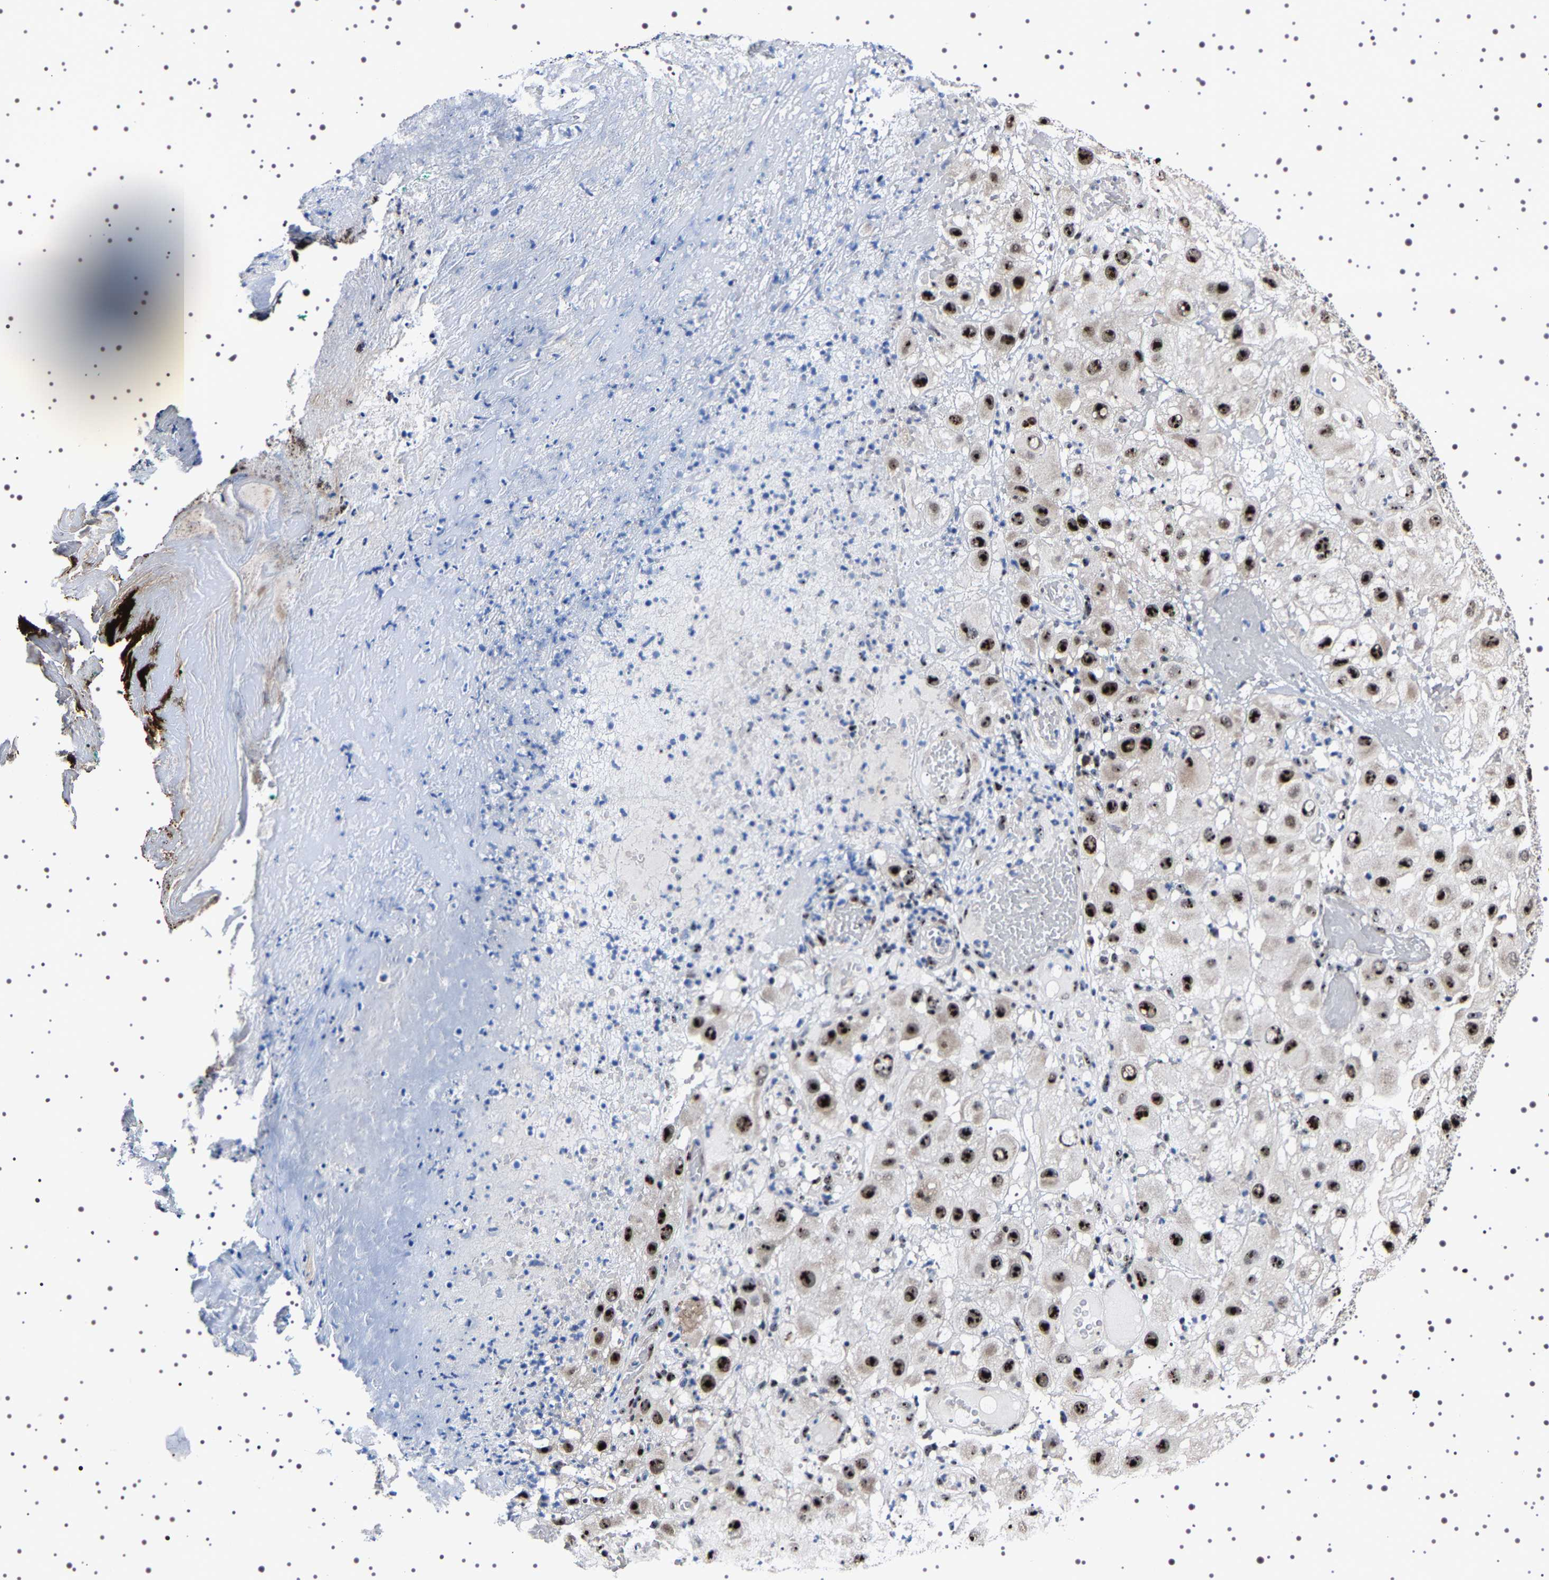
{"staining": {"intensity": "strong", "quantity": "25%-75%", "location": "nuclear"}, "tissue": "melanoma", "cell_type": "Tumor cells", "image_type": "cancer", "snomed": [{"axis": "morphology", "description": "Malignant melanoma, NOS"}, {"axis": "topography", "description": "Skin"}], "caption": "Immunohistochemical staining of human malignant melanoma demonstrates high levels of strong nuclear protein expression in approximately 25%-75% of tumor cells.", "gene": "GNL3", "patient": {"sex": "female", "age": 81}}